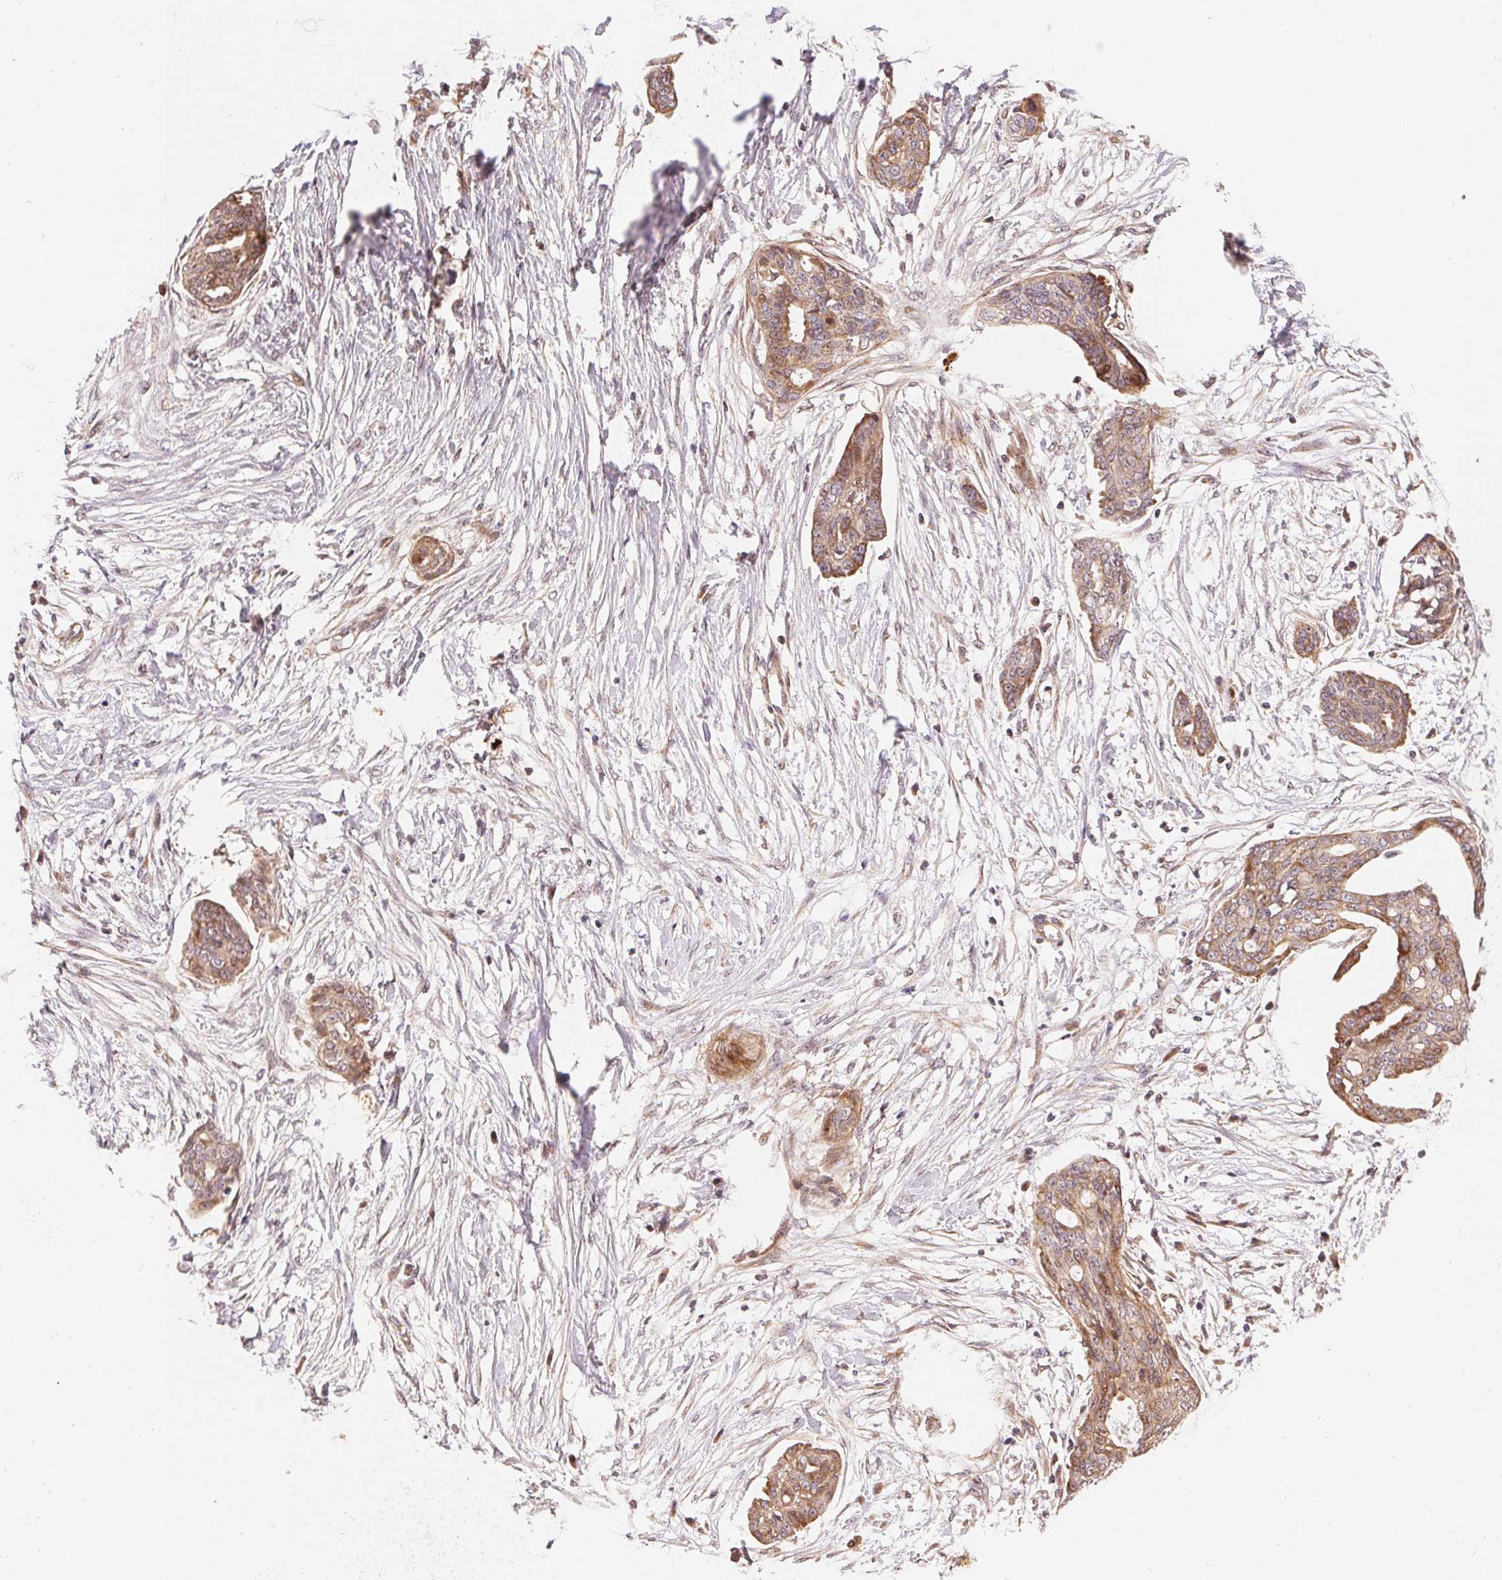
{"staining": {"intensity": "weak", "quantity": ">75%", "location": "cytoplasmic/membranous"}, "tissue": "ovarian cancer", "cell_type": "Tumor cells", "image_type": "cancer", "snomed": [{"axis": "morphology", "description": "Cystadenocarcinoma, serous, NOS"}, {"axis": "topography", "description": "Ovary"}], "caption": "Immunohistochemistry image of neoplastic tissue: ovarian serous cystadenocarcinoma stained using immunohistochemistry (IHC) shows low levels of weak protein expression localized specifically in the cytoplasmic/membranous of tumor cells, appearing as a cytoplasmic/membranous brown color.", "gene": "TNIP2", "patient": {"sex": "female", "age": 71}}